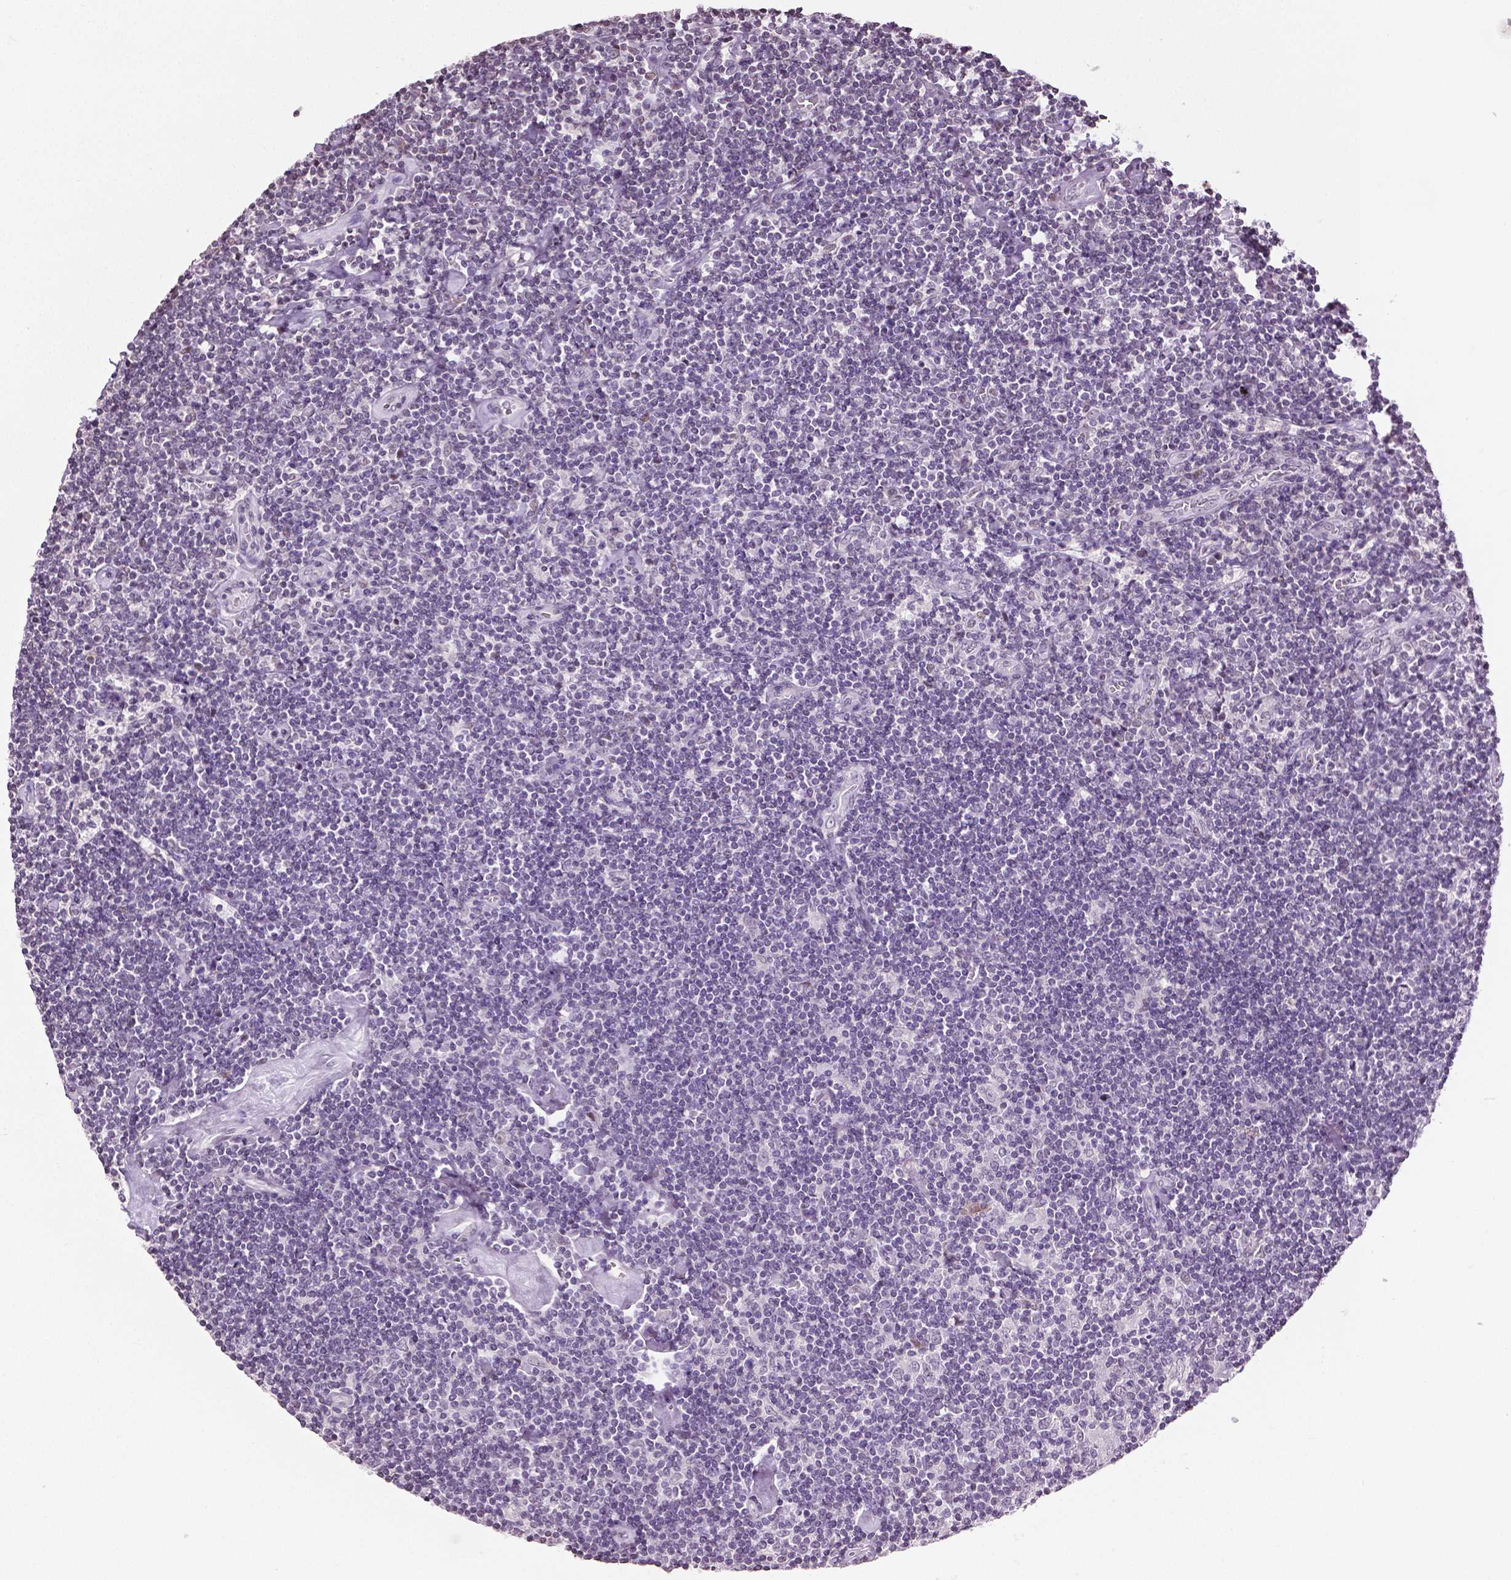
{"staining": {"intensity": "negative", "quantity": "none", "location": "none"}, "tissue": "lymphoma", "cell_type": "Tumor cells", "image_type": "cancer", "snomed": [{"axis": "morphology", "description": "Hodgkin's disease, NOS"}, {"axis": "topography", "description": "Lymph node"}], "caption": "Tumor cells show no significant positivity in lymphoma.", "gene": "DLX5", "patient": {"sex": "male", "age": 40}}